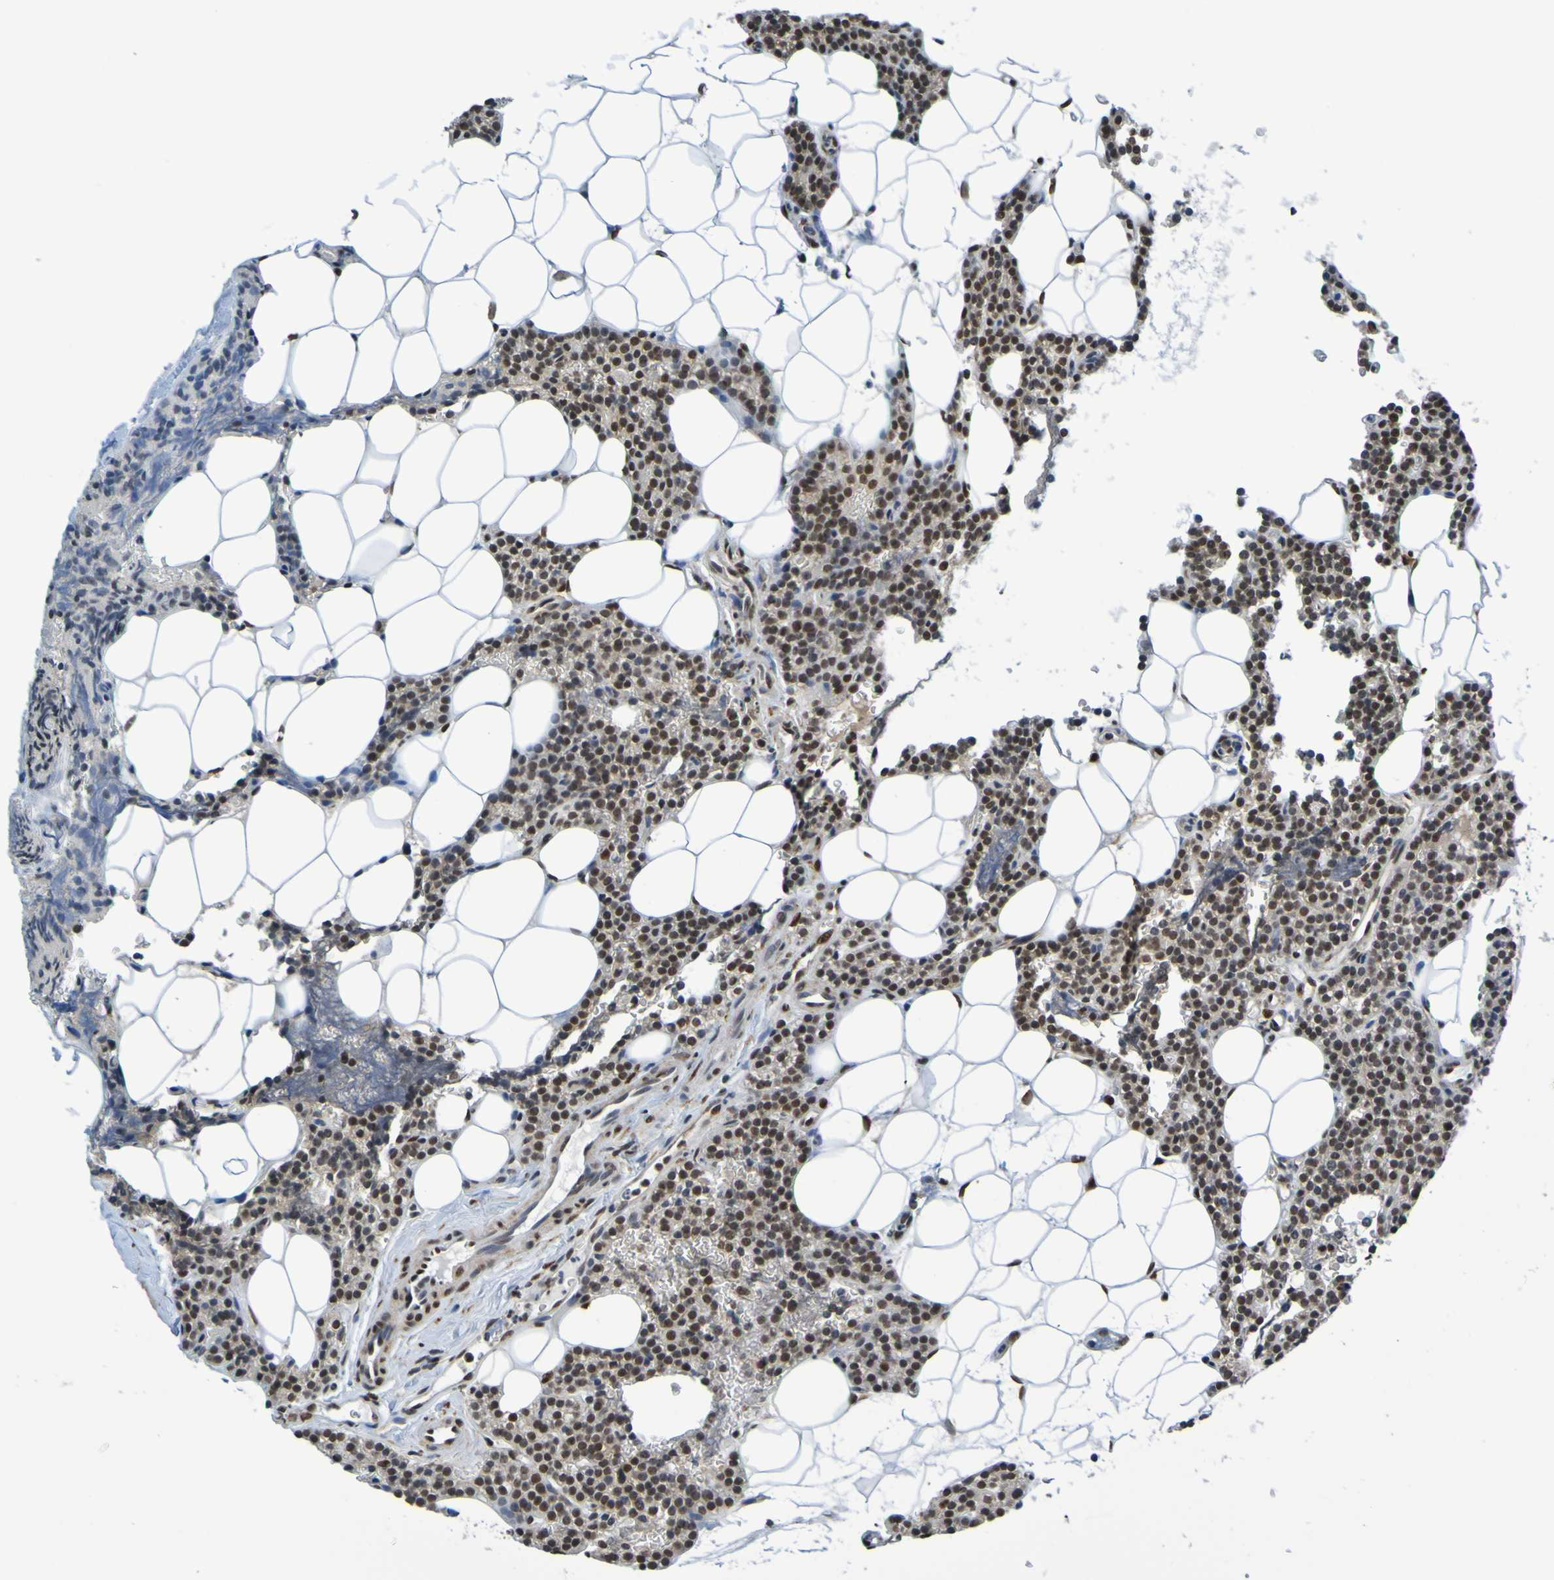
{"staining": {"intensity": "strong", "quantity": ">75%", "location": "nuclear"}, "tissue": "parathyroid gland", "cell_type": "Glandular cells", "image_type": "normal", "snomed": [{"axis": "morphology", "description": "Normal tissue, NOS"}, {"axis": "morphology", "description": "Adenoma, NOS"}, {"axis": "topography", "description": "Parathyroid gland"}], "caption": "This photomicrograph exhibits IHC staining of normal parathyroid gland, with high strong nuclear expression in about >75% of glandular cells.", "gene": "HDAC2", "patient": {"sex": "female", "age": 51}}